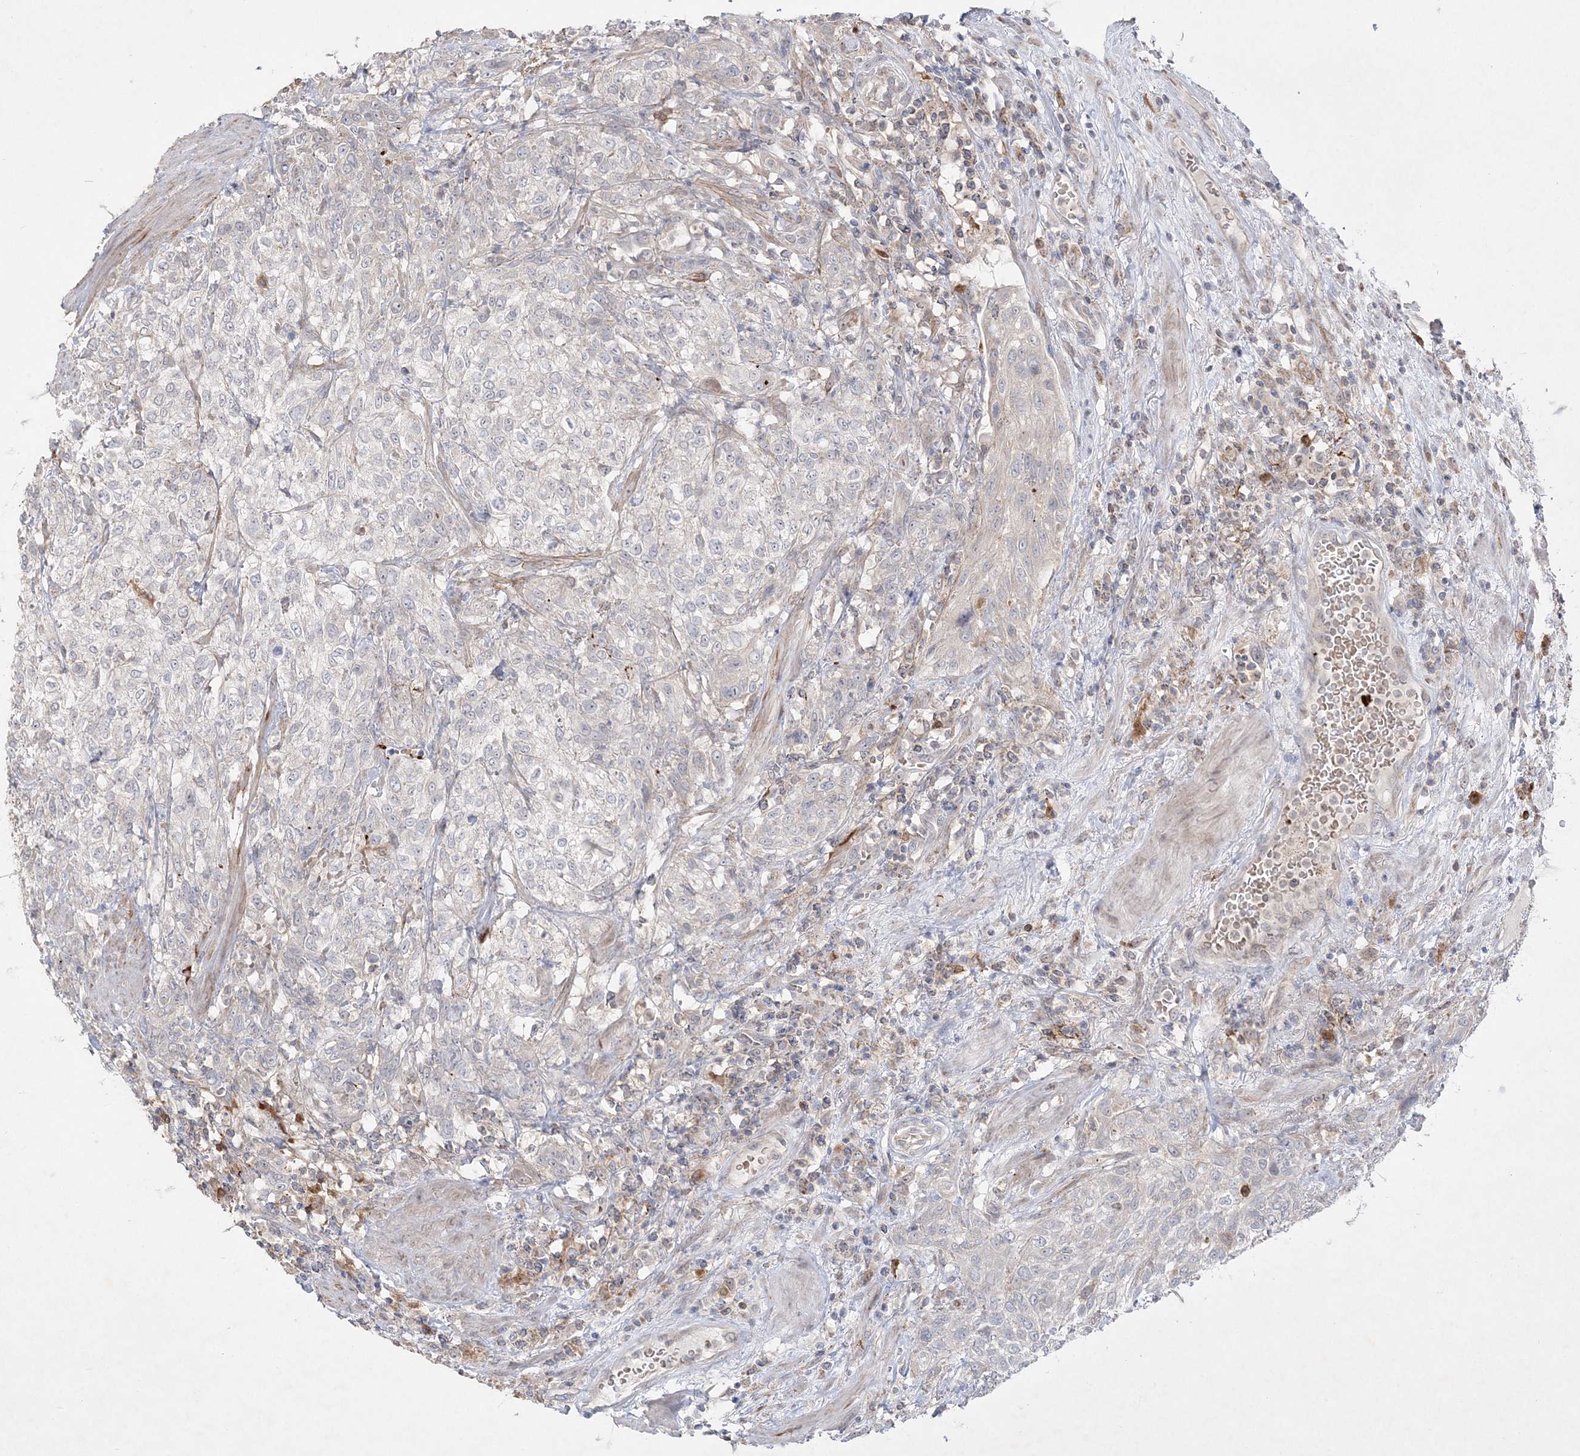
{"staining": {"intensity": "negative", "quantity": "none", "location": "none"}, "tissue": "urothelial cancer", "cell_type": "Tumor cells", "image_type": "cancer", "snomed": [{"axis": "morphology", "description": "Urothelial carcinoma, High grade"}, {"axis": "topography", "description": "Urinary bladder"}], "caption": "An immunohistochemistry (IHC) image of urothelial carcinoma (high-grade) is shown. There is no staining in tumor cells of urothelial carcinoma (high-grade).", "gene": "CLNK", "patient": {"sex": "male", "age": 35}}